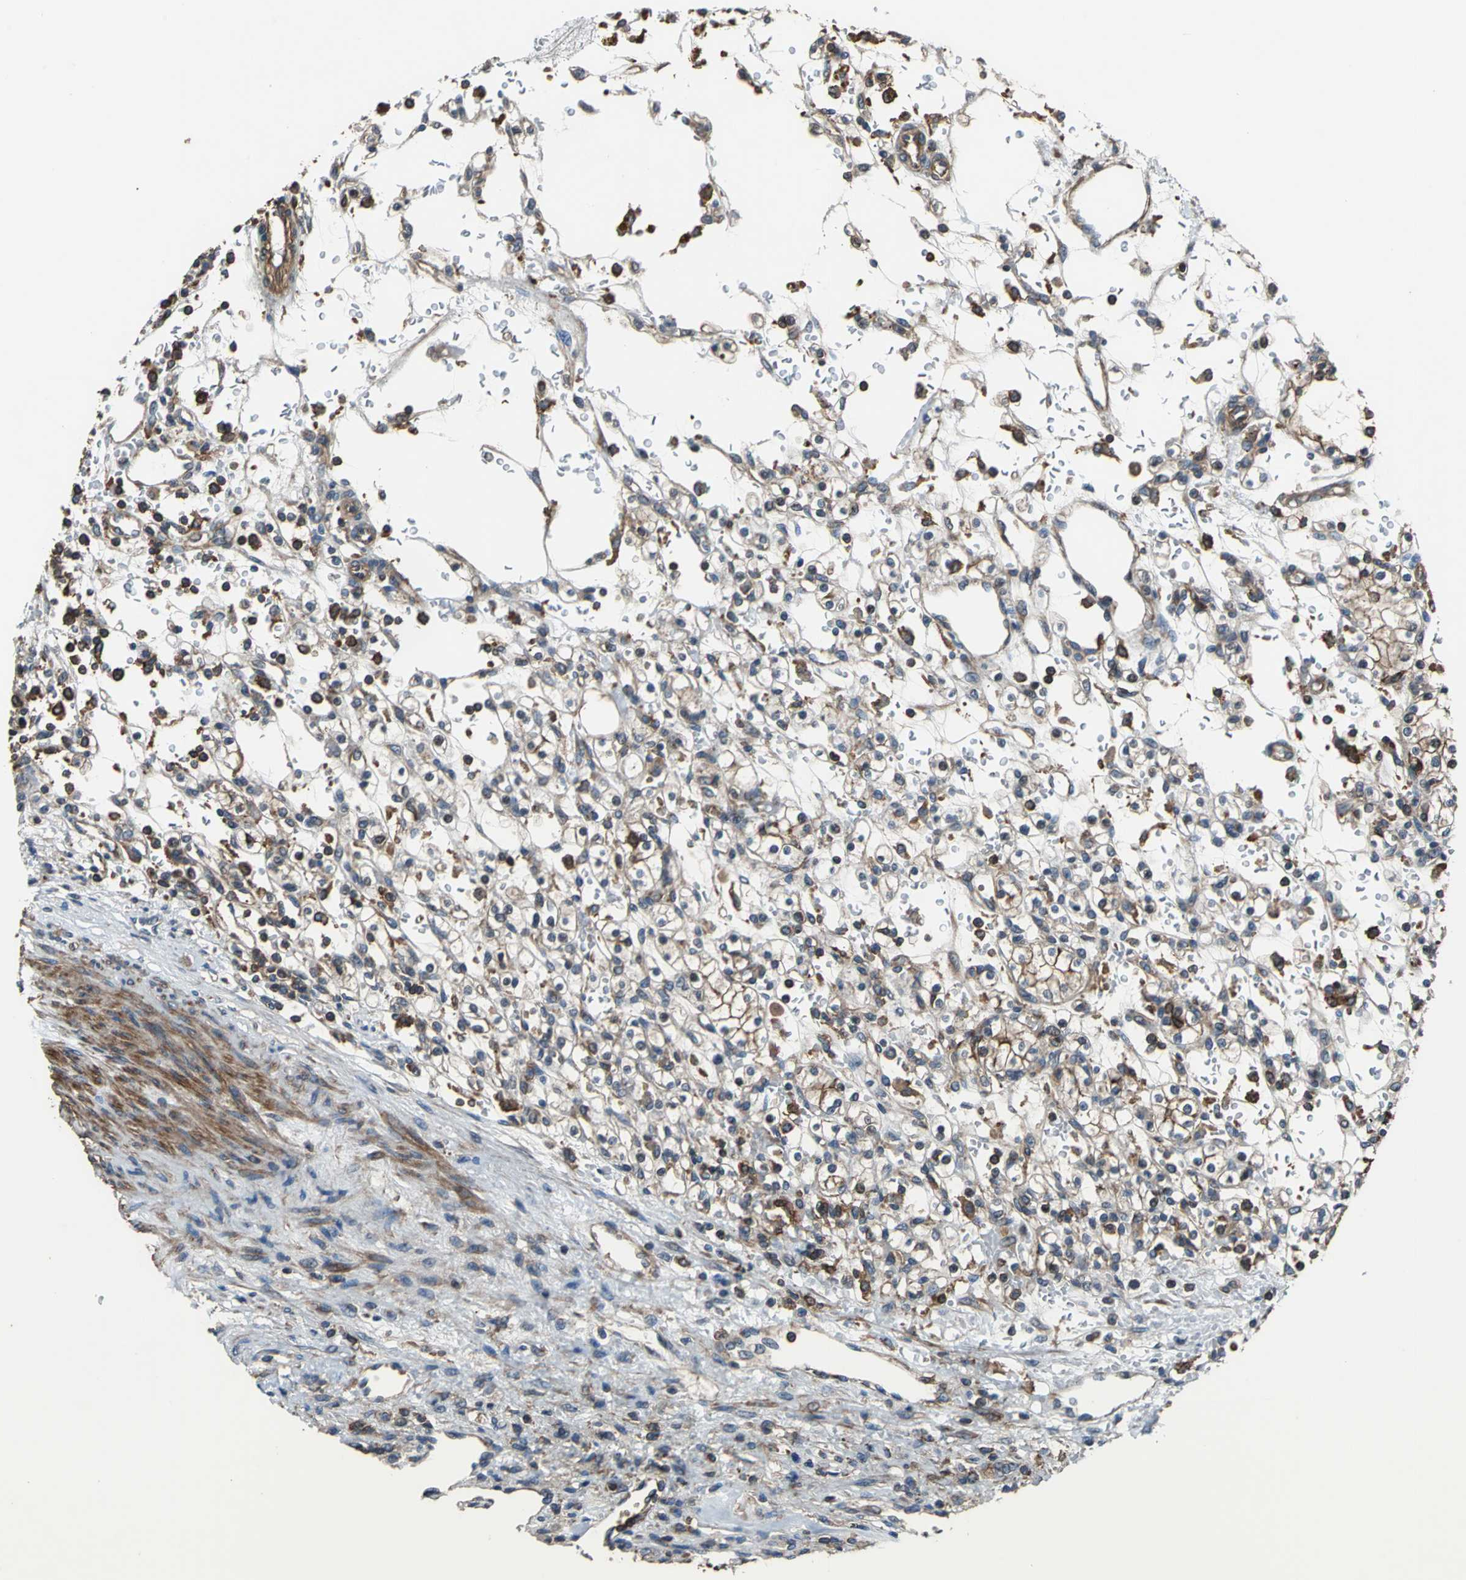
{"staining": {"intensity": "moderate", "quantity": "25%-75%", "location": "cytoplasmic/membranous"}, "tissue": "renal cancer", "cell_type": "Tumor cells", "image_type": "cancer", "snomed": [{"axis": "morphology", "description": "Normal tissue, NOS"}, {"axis": "morphology", "description": "Adenocarcinoma, NOS"}, {"axis": "topography", "description": "Kidney"}], "caption": "This image exhibits IHC staining of renal cancer, with medium moderate cytoplasmic/membranous expression in approximately 25%-75% of tumor cells.", "gene": "PARVA", "patient": {"sex": "female", "age": 55}}